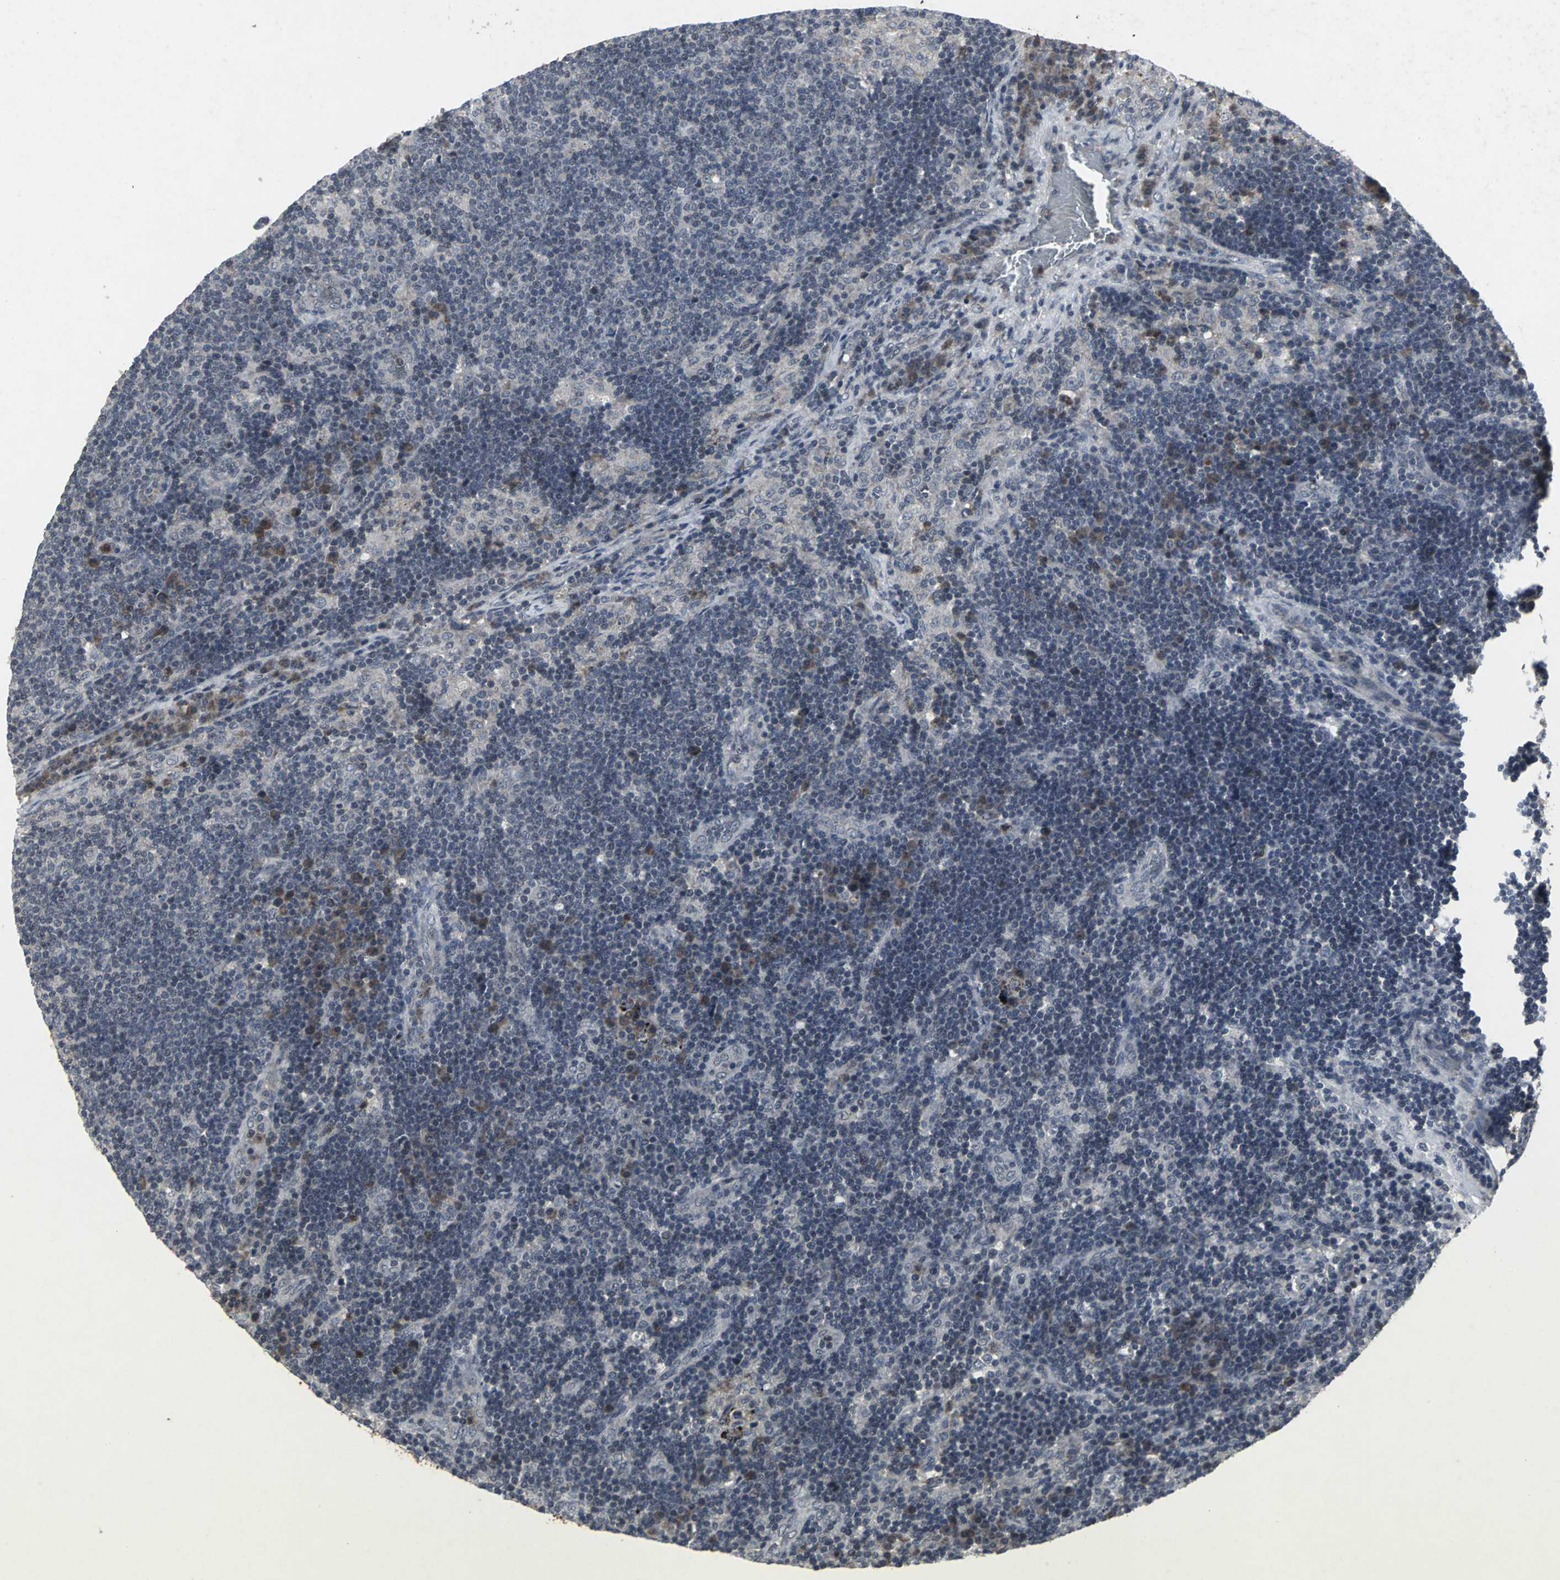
{"staining": {"intensity": "negative", "quantity": "none", "location": "none"}, "tissue": "lymph node", "cell_type": "Germinal center cells", "image_type": "normal", "snomed": [{"axis": "morphology", "description": "Normal tissue, NOS"}, {"axis": "morphology", "description": "Squamous cell carcinoma, metastatic, NOS"}, {"axis": "topography", "description": "Lymph node"}], "caption": "Protein analysis of benign lymph node exhibits no significant positivity in germinal center cells. (Immunohistochemistry (ihc), brightfield microscopy, high magnification).", "gene": "BMP4", "patient": {"sex": "female", "age": 53}}